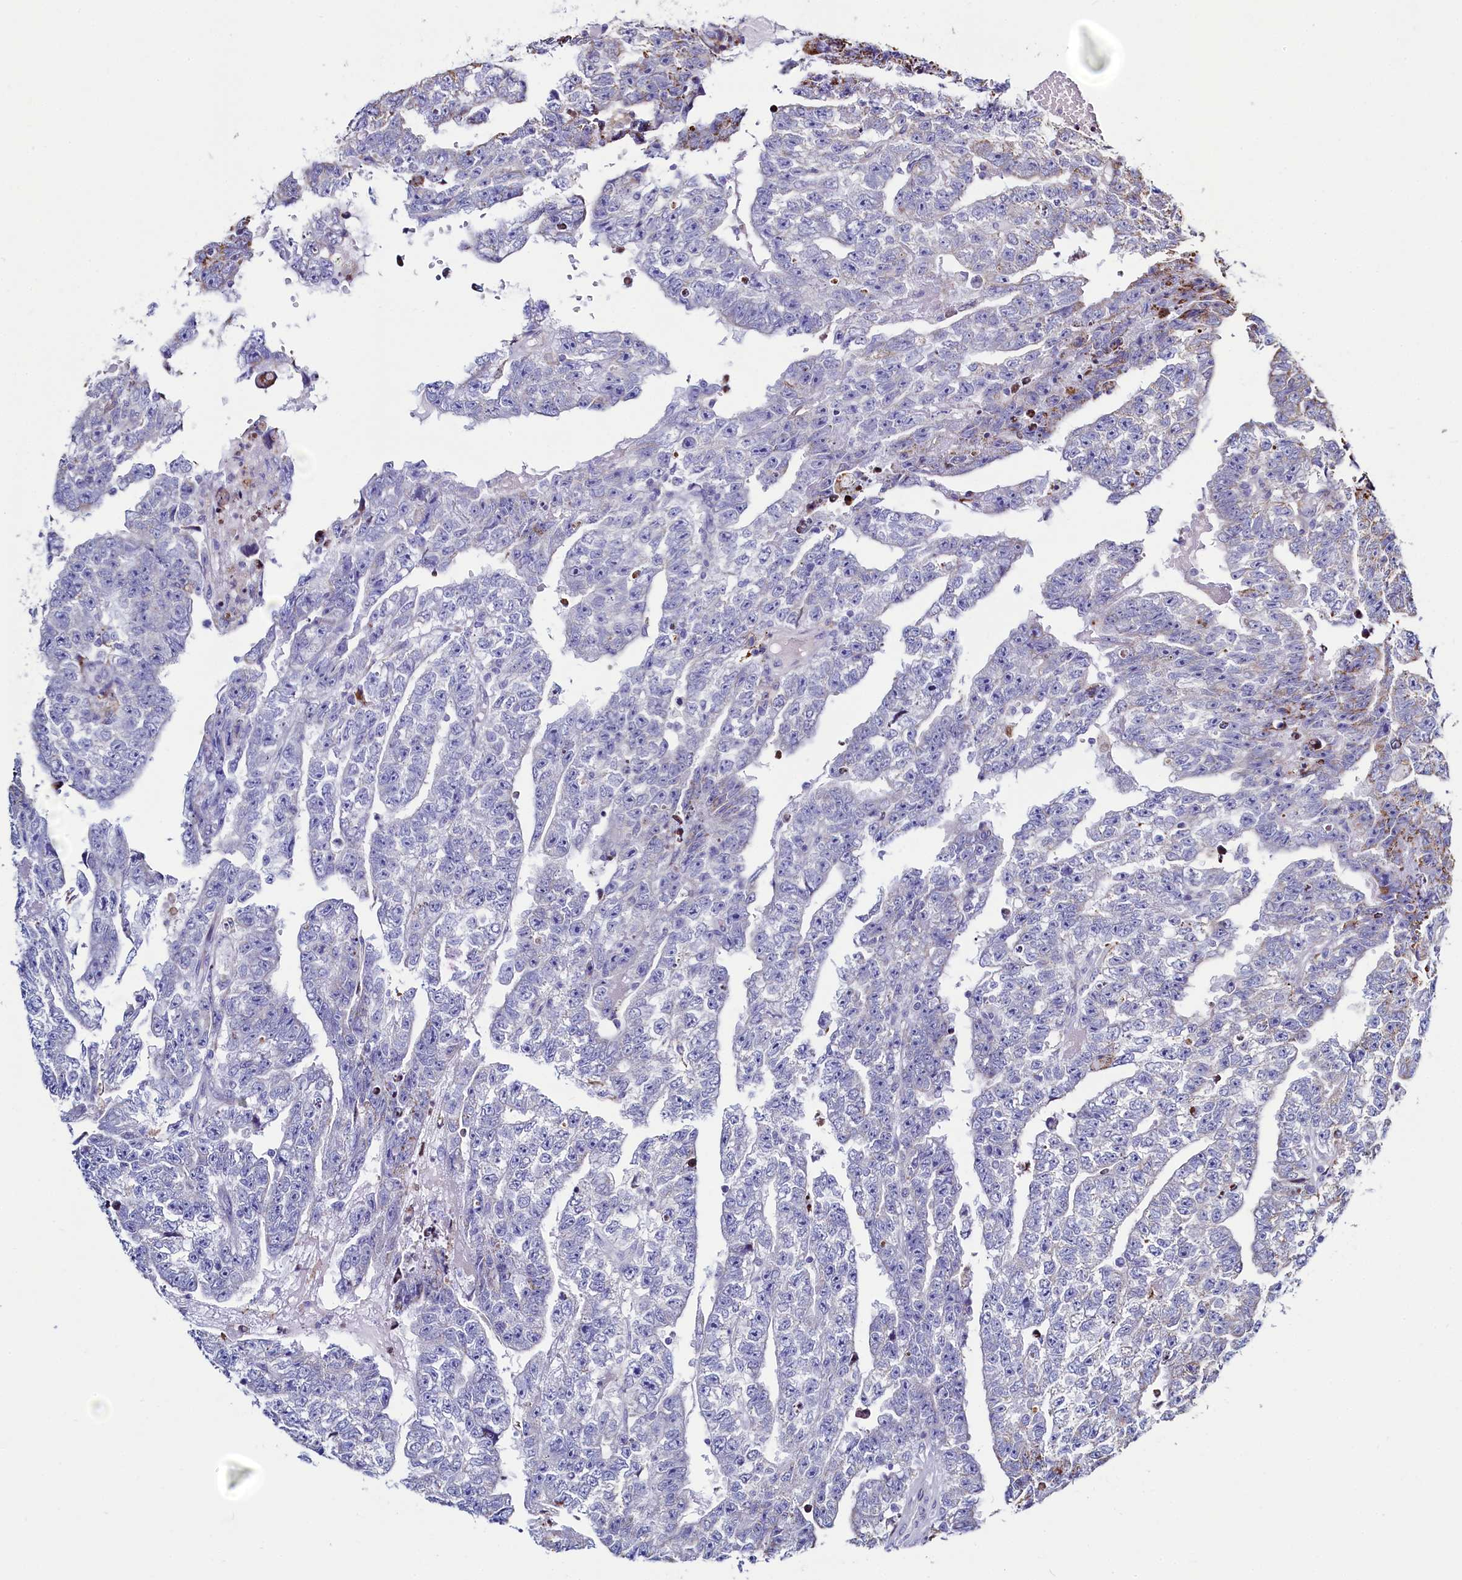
{"staining": {"intensity": "negative", "quantity": "none", "location": "none"}, "tissue": "testis cancer", "cell_type": "Tumor cells", "image_type": "cancer", "snomed": [{"axis": "morphology", "description": "Carcinoma, Embryonal, NOS"}, {"axis": "topography", "description": "Testis"}], "caption": "Immunohistochemistry (IHC) image of testis embryonal carcinoma stained for a protein (brown), which demonstrates no expression in tumor cells. (DAB immunohistochemistry with hematoxylin counter stain).", "gene": "HDGFL3", "patient": {"sex": "male", "age": 25}}